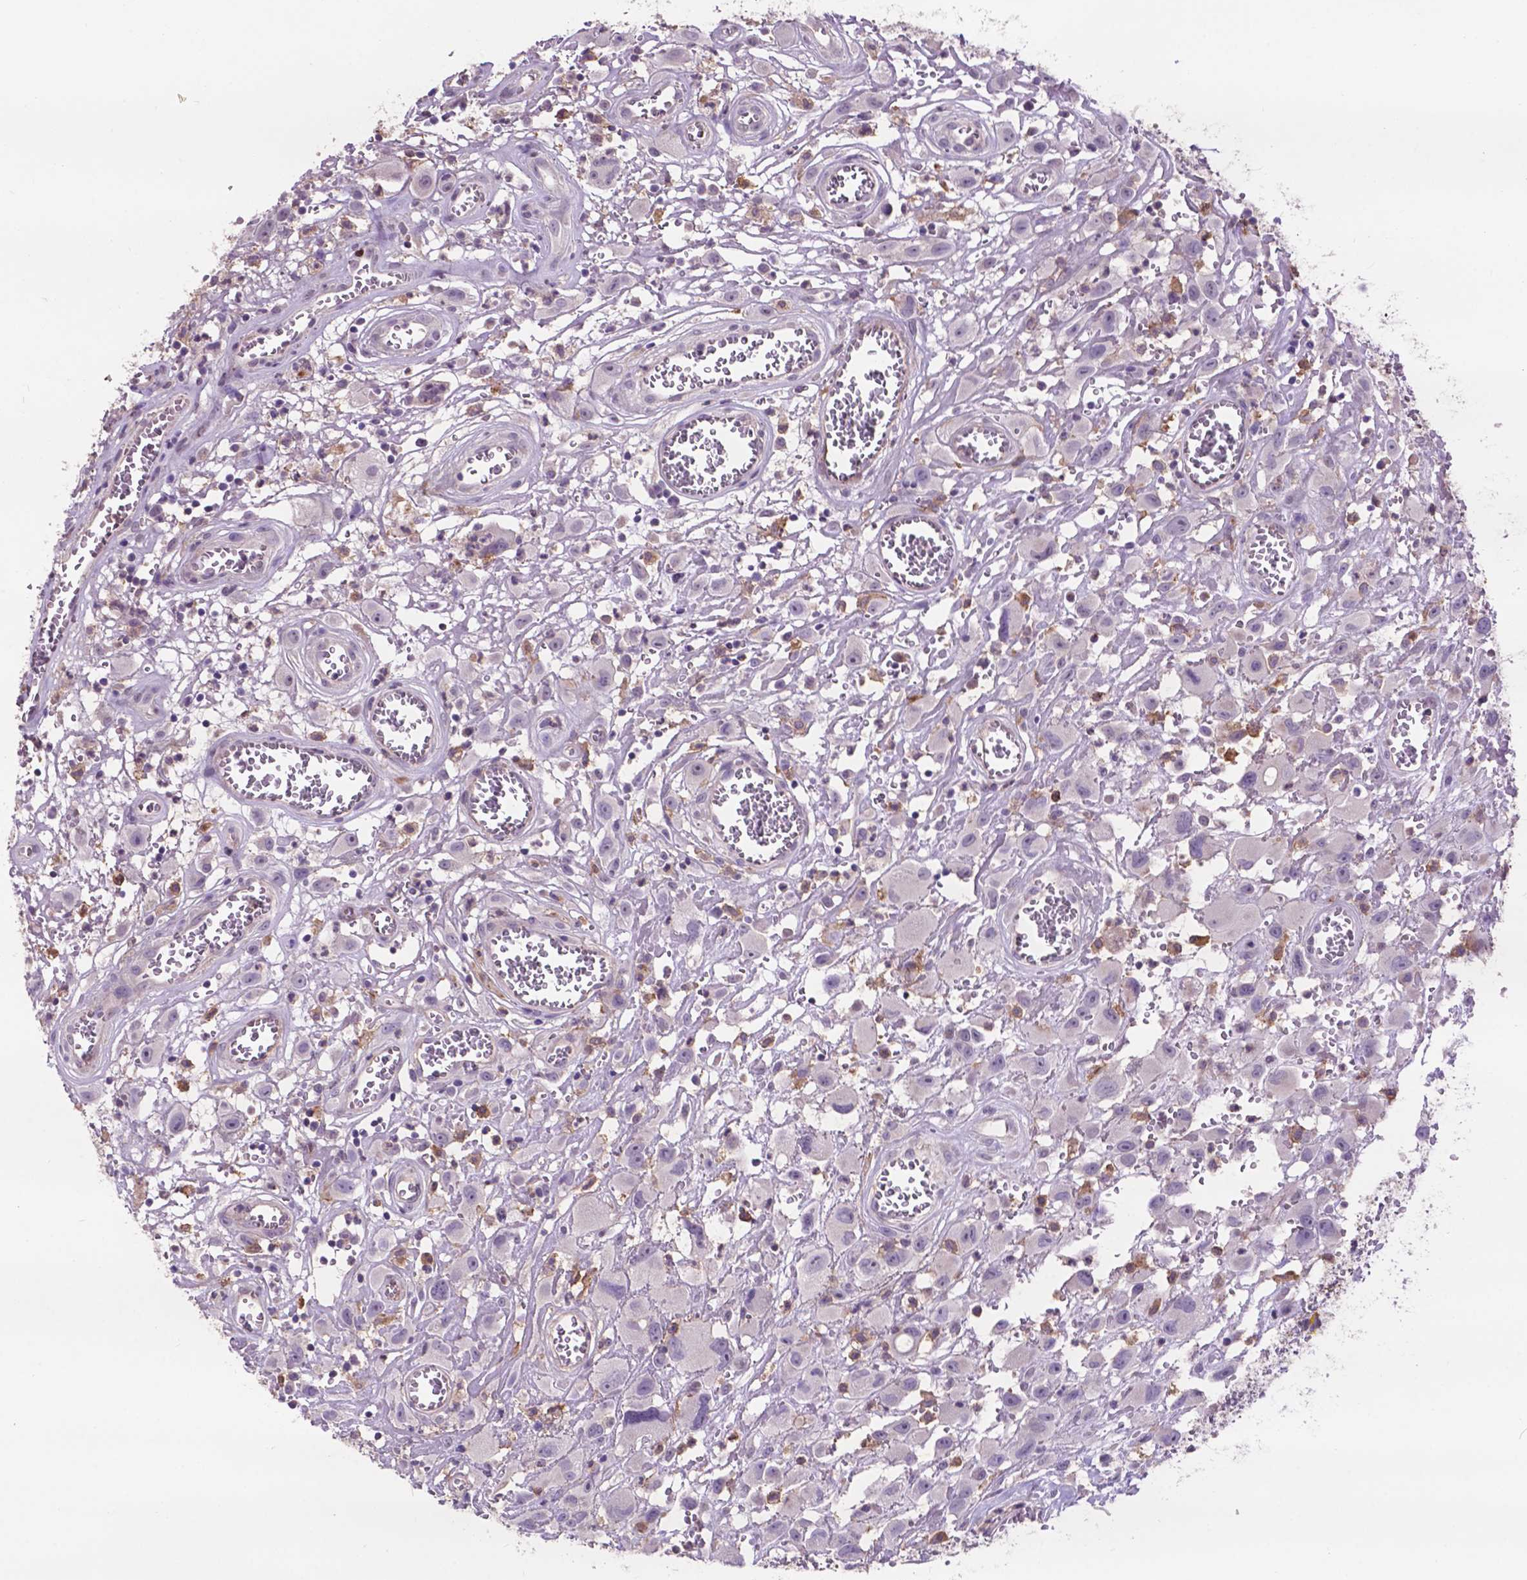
{"staining": {"intensity": "negative", "quantity": "none", "location": "none"}, "tissue": "head and neck cancer", "cell_type": "Tumor cells", "image_type": "cancer", "snomed": [{"axis": "morphology", "description": "Squamous cell carcinoma, NOS"}, {"axis": "morphology", "description": "Squamous cell carcinoma, metastatic, NOS"}, {"axis": "topography", "description": "Oral tissue"}, {"axis": "topography", "description": "Head-Neck"}], "caption": "This is an IHC micrograph of human head and neck squamous cell carcinoma. There is no staining in tumor cells.", "gene": "PLSCR1", "patient": {"sex": "female", "age": 85}}